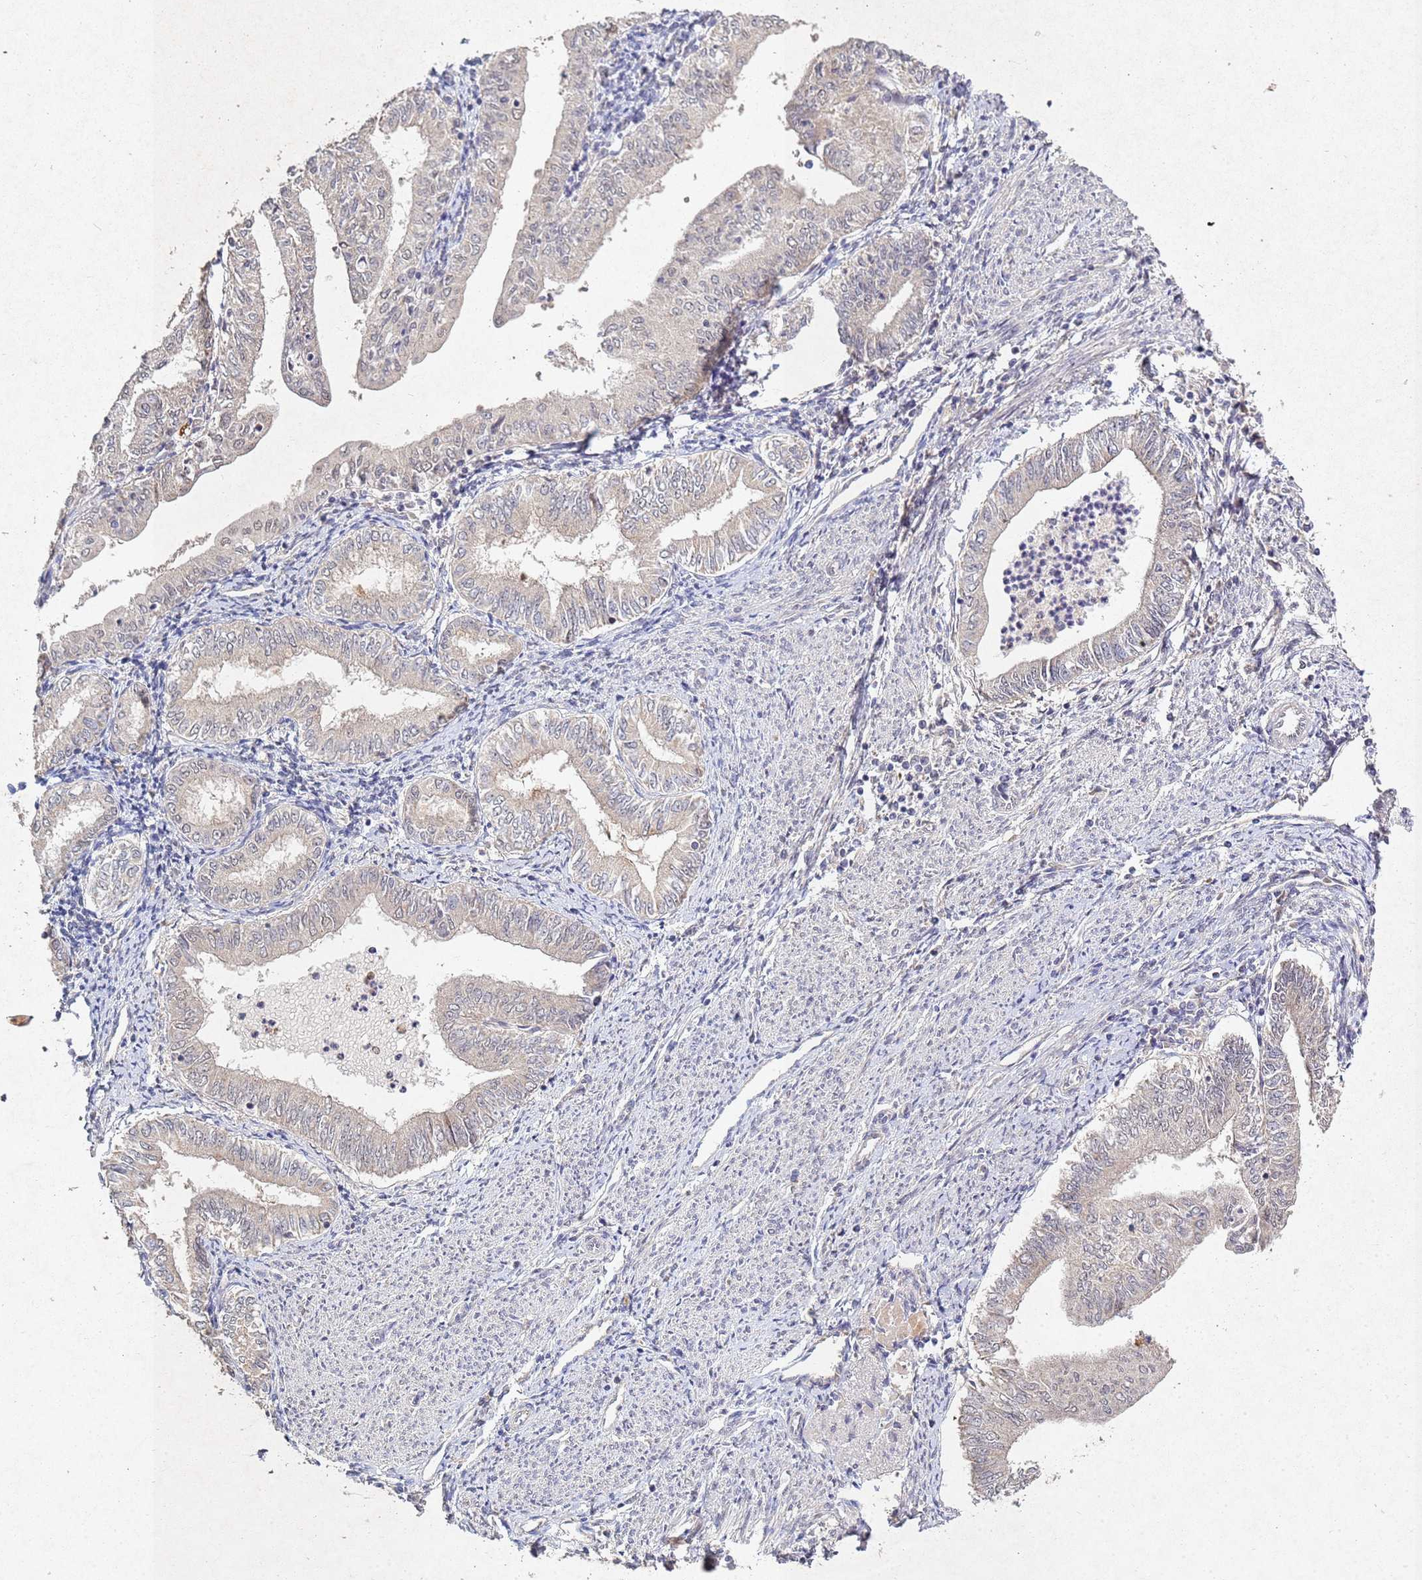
{"staining": {"intensity": "negative", "quantity": "none", "location": "none"}, "tissue": "endometrial cancer", "cell_type": "Tumor cells", "image_type": "cancer", "snomed": [{"axis": "morphology", "description": "Adenocarcinoma, NOS"}, {"axis": "topography", "description": "Endometrium"}], "caption": "The histopathology image reveals no significant expression in tumor cells of endometrial cancer (adenocarcinoma).", "gene": "TNPO2", "patient": {"sex": "female", "age": 66}}